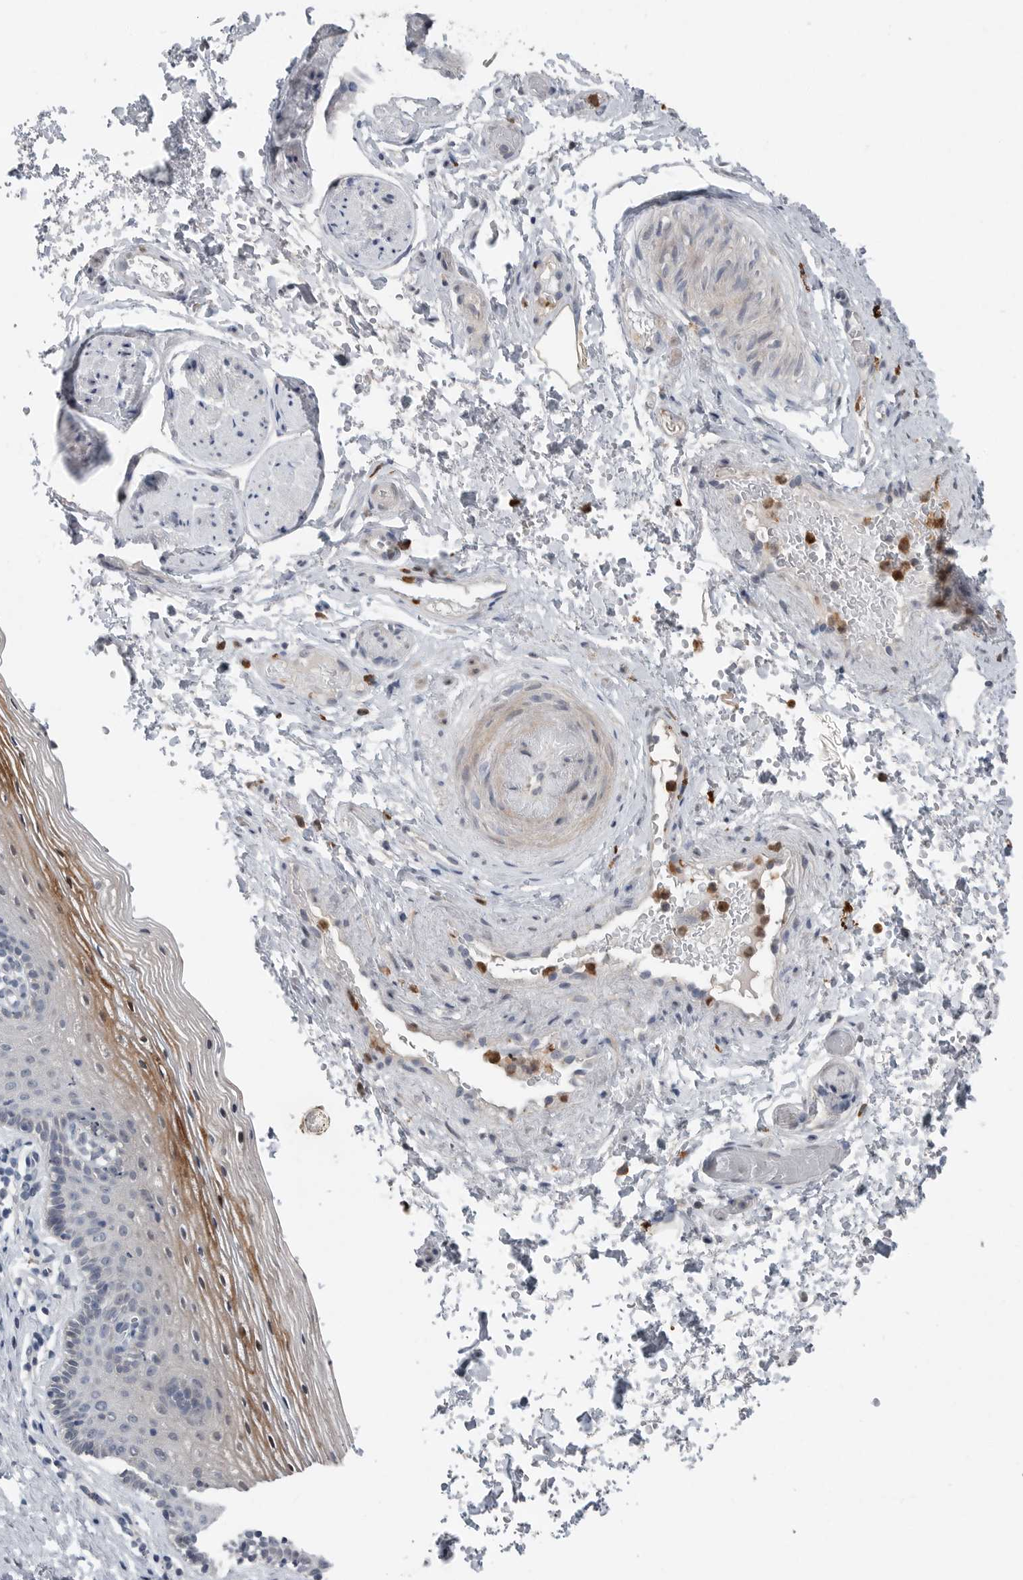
{"staining": {"intensity": "moderate", "quantity": "<25%", "location": "cytoplasmic/membranous,nuclear"}, "tissue": "vagina", "cell_type": "Squamous epithelial cells", "image_type": "normal", "snomed": [{"axis": "morphology", "description": "Normal tissue, NOS"}, {"axis": "topography", "description": "Vagina"}], "caption": "Protein analysis of benign vagina reveals moderate cytoplasmic/membranous,nuclear expression in about <25% of squamous epithelial cells. (IHC, brightfield microscopy, high magnification).", "gene": "SCP2", "patient": {"sex": "female", "age": 32}}